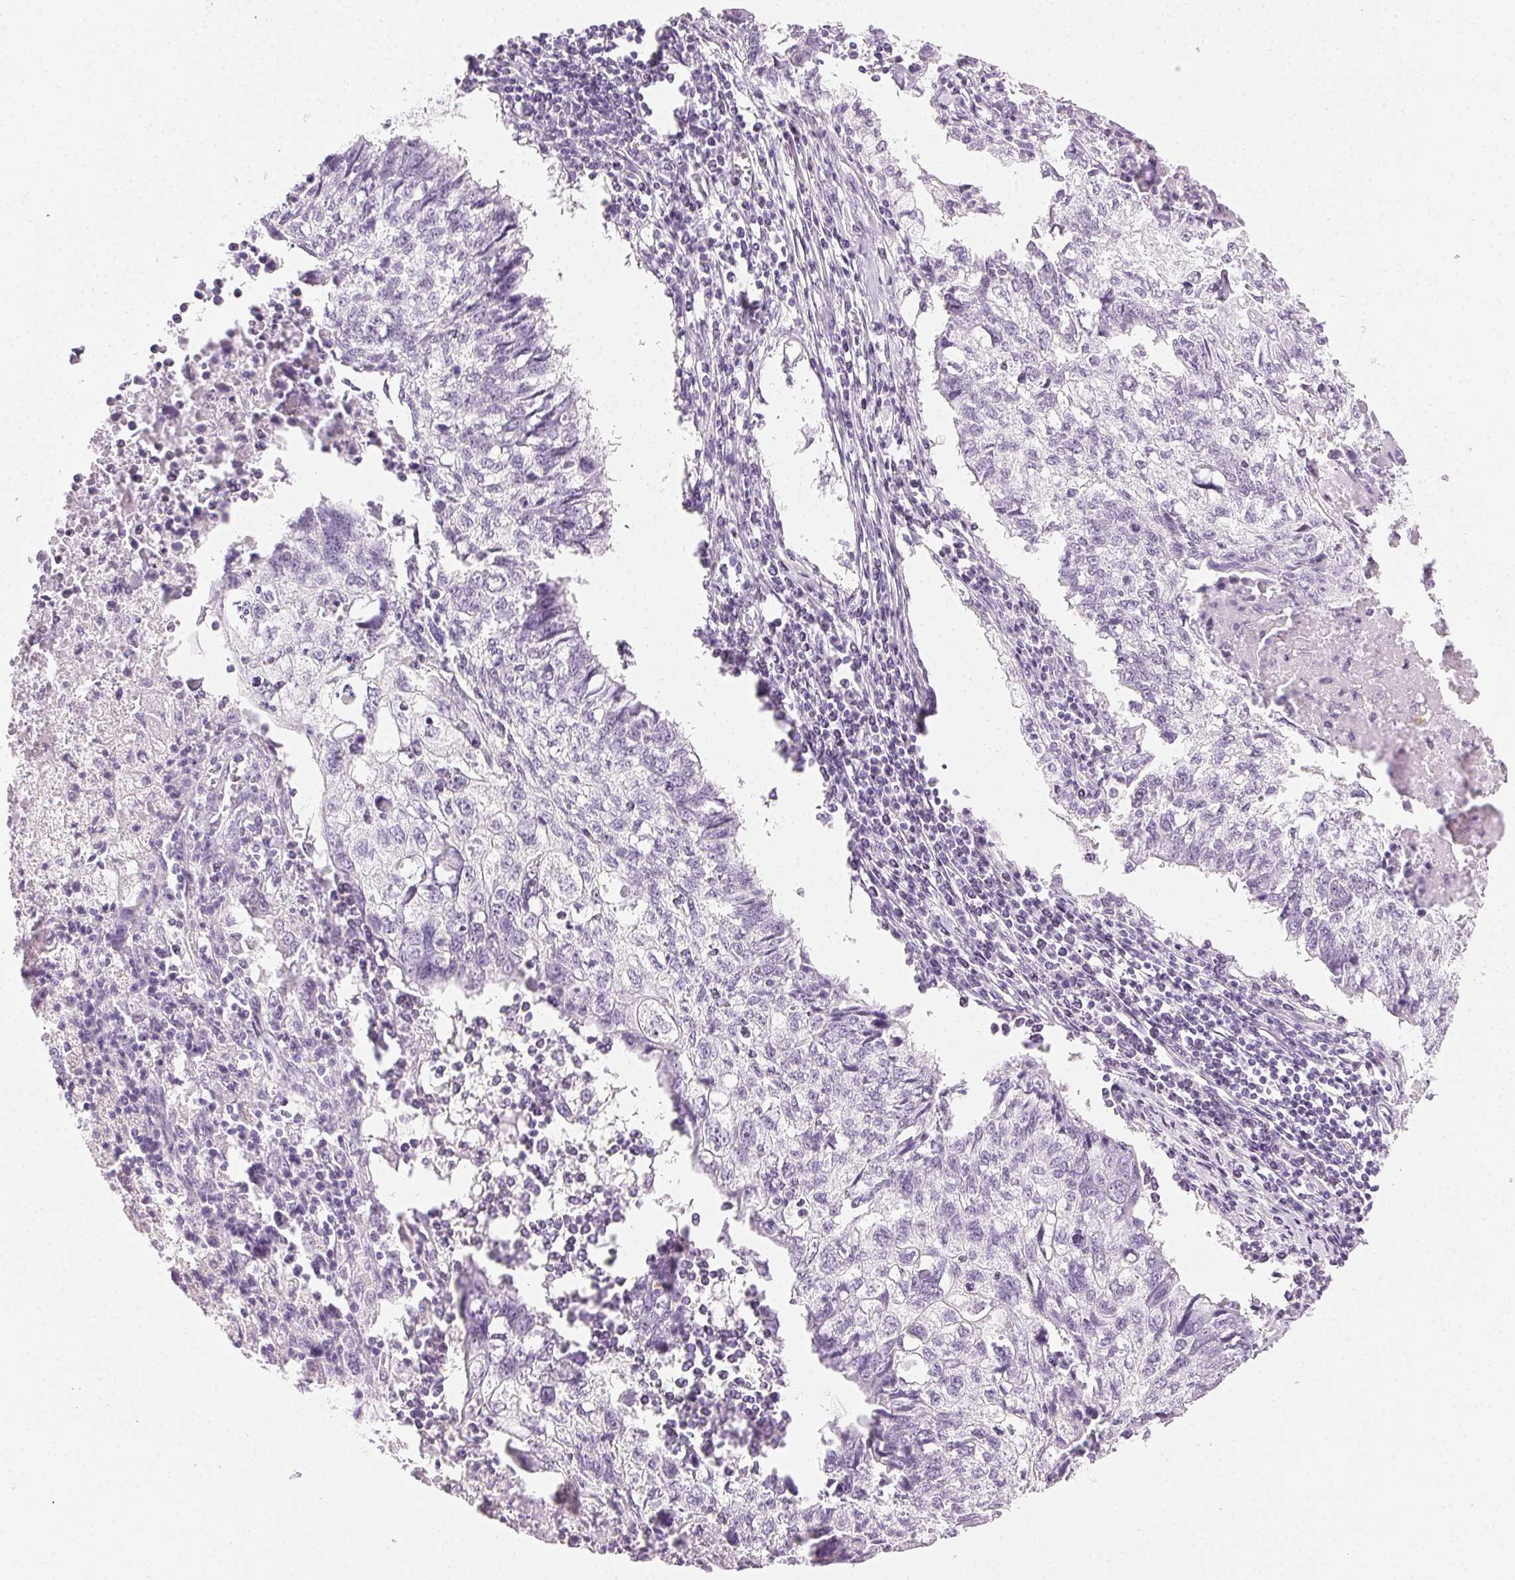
{"staining": {"intensity": "negative", "quantity": "none", "location": "none"}, "tissue": "lung cancer", "cell_type": "Tumor cells", "image_type": "cancer", "snomed": [{"axis": "morphology", "description": "Normal morphology"}, {"axis": "morphology", "description": "Aneuploidy"}, {"axis": "morphology", "description": "Squamous cell carcinoma, NOS"}, {"axis": "topography", "description": "Lymph node"}, {"axis": "topography", "description": "Lung"}], "caption": "Tumor cells are negative for protein expression in human lung cancer (squamous cell carcinoma). (Brightfield microscopy of DAB immunohistochemistry (IHC) at high magnification).", "gene": "MPO", "patient": {"sex": "female", "age": 76}}